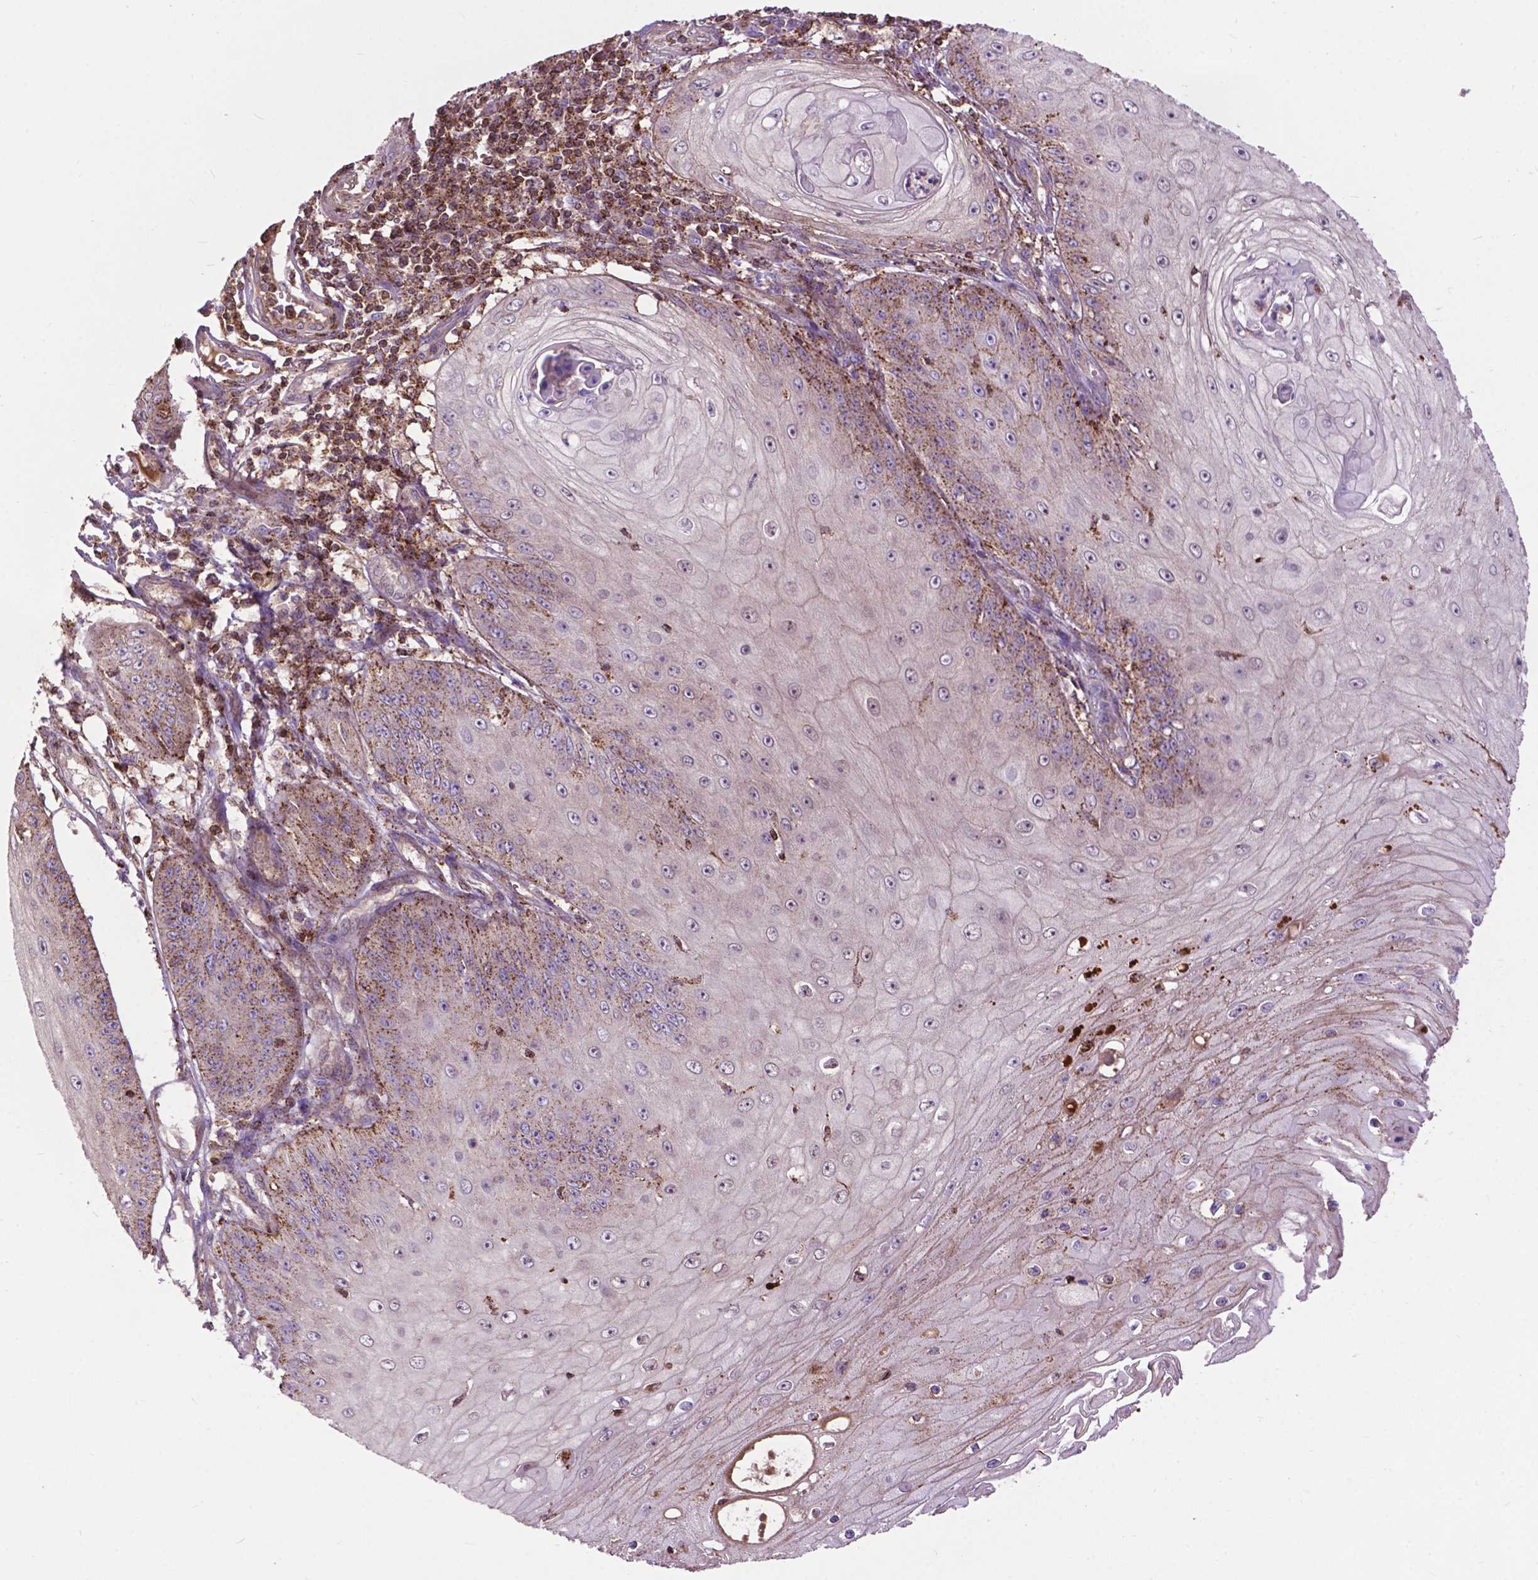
{"staining": {"intensity": "moderate", "quantity": "<25%", "location": "cytoplasmic/membranous"}, "tissue": "skin cancer", "cell_type": "Tumor cells", "image_type": "cancer", "snomed": [{"axis": "morphology", "description": "Squamous cell carcinoma, NOS"}, {"axis": "topography", "description": "Skin"}], "caption": "Tumor cells exhibit low levels of moderate cytoplasmic/membranous expression in approximately <25% of cells in skin cancer (squamous cell carcinoma).", "gene": "CHMP4A", "patient": {"sex": "male", "age": 70}}